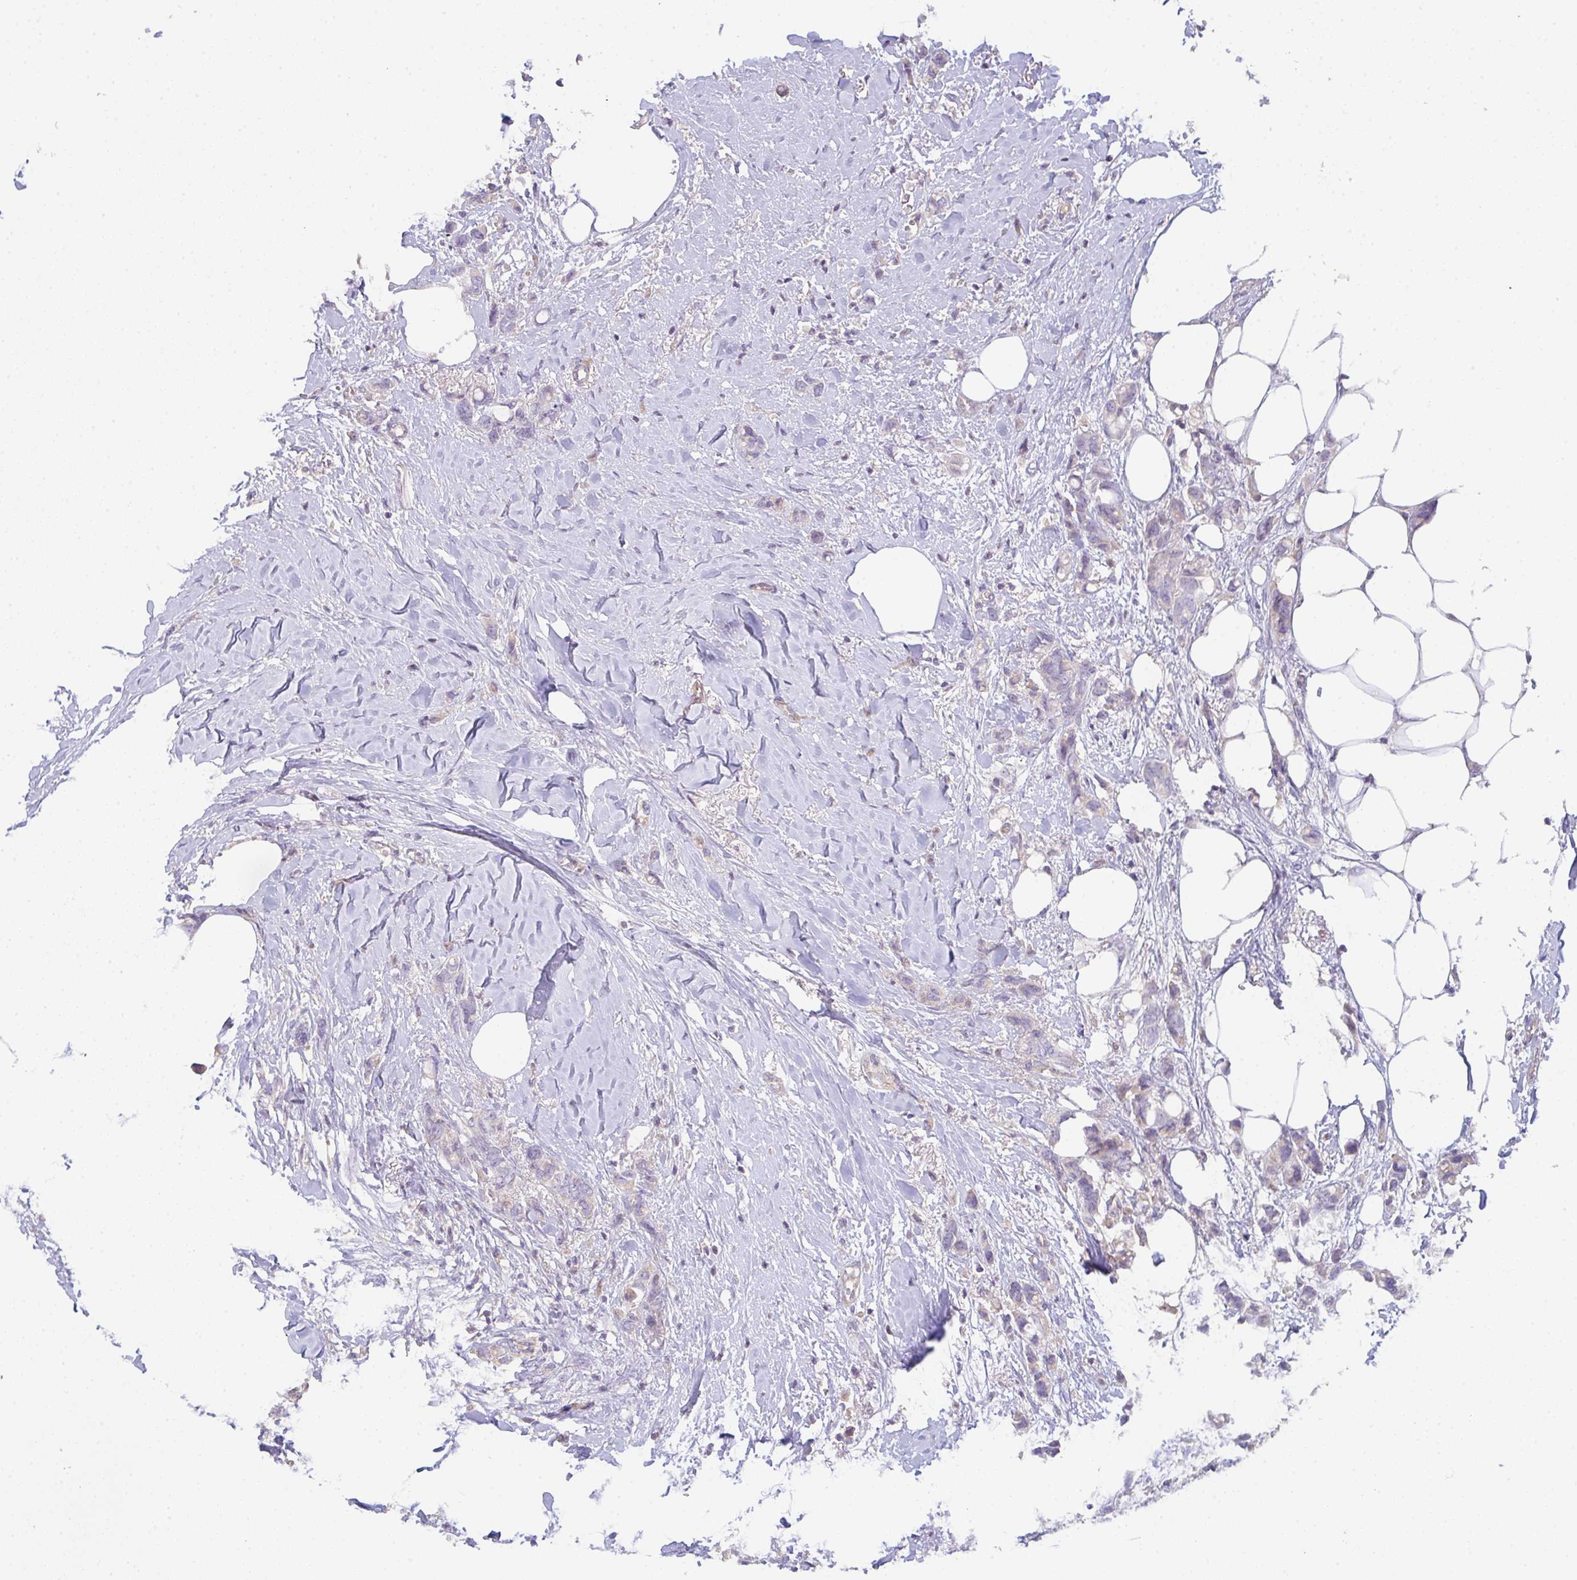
{"staining": {"intensity": "negative", "quantity": "none", "location": "none"}, "tissue": "breast cancer", "cell_type": "Tumor cells", "image_type": "cancer", "snomed": [{"axis": "morphology", "description": "Lobular carcinoma"}, {"axis": "topography", "description": "Breast"}], "caption": "Immunohistochemistry photomicrograph of breast cancer stained for a protein (brown), which demonstrates no positivity in tumor cells. Nuclei are stained in blue.", "gene": "FILIP1", "patient": {"sex": "female", "age": 91}}